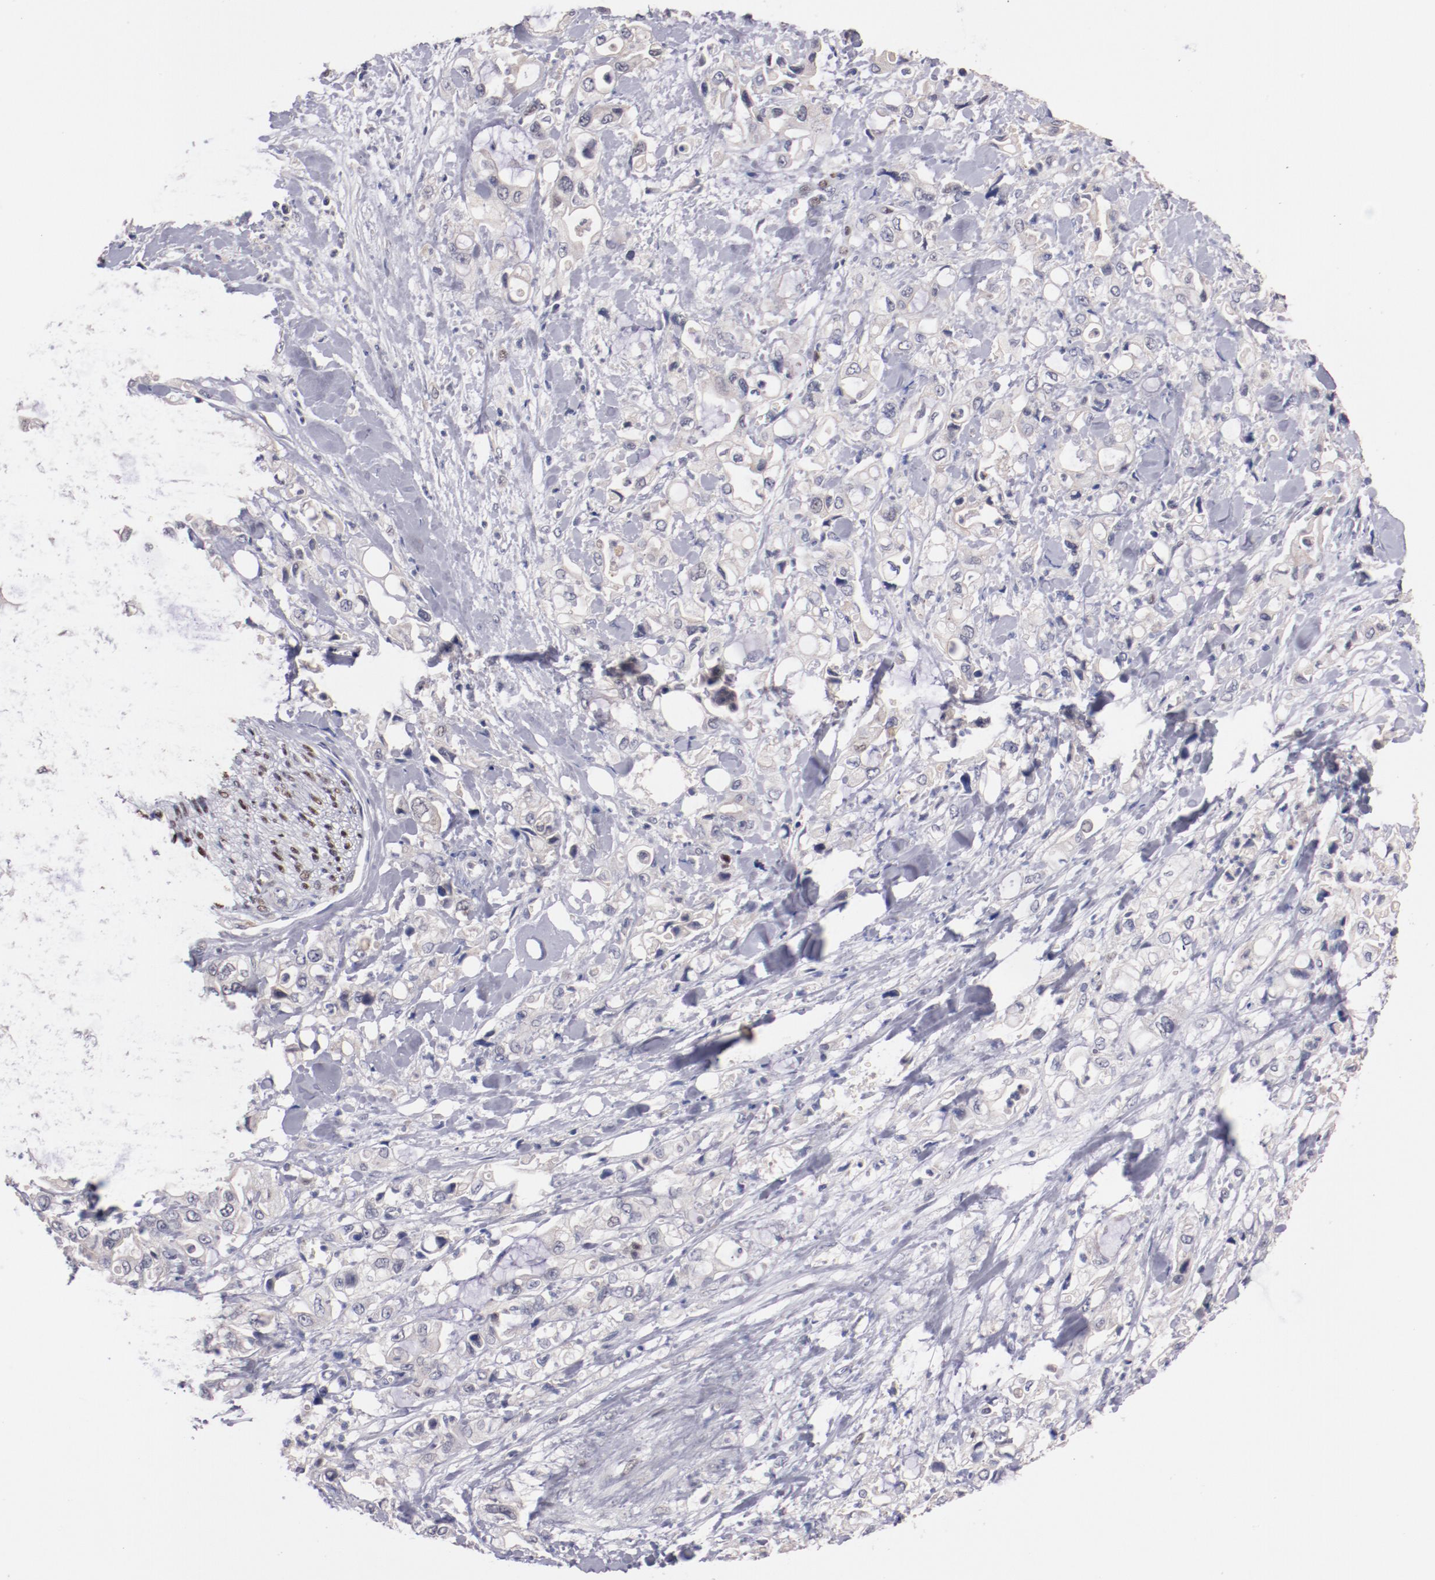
{"staining": {"intensity": "negative", "quantity": "none", "location": "none"}, "tissue": "pancreatic cancer", "cell_type": "Tumor cells", "image_type": "cancer", "snomed": [{"axis": "morphology", "description": "Adenocarcinoma, NOS"}, {"axis": "topography", "description": "Pancreas"}], "caption": "Immunohistochemistry histopathology image of adenocarcinoma (pancreatic) stained for a protein (brown), which exhibits no staining in tumor cells.", "gene": "FAM81A", "patient": {"sex": "male", "age": 70}}